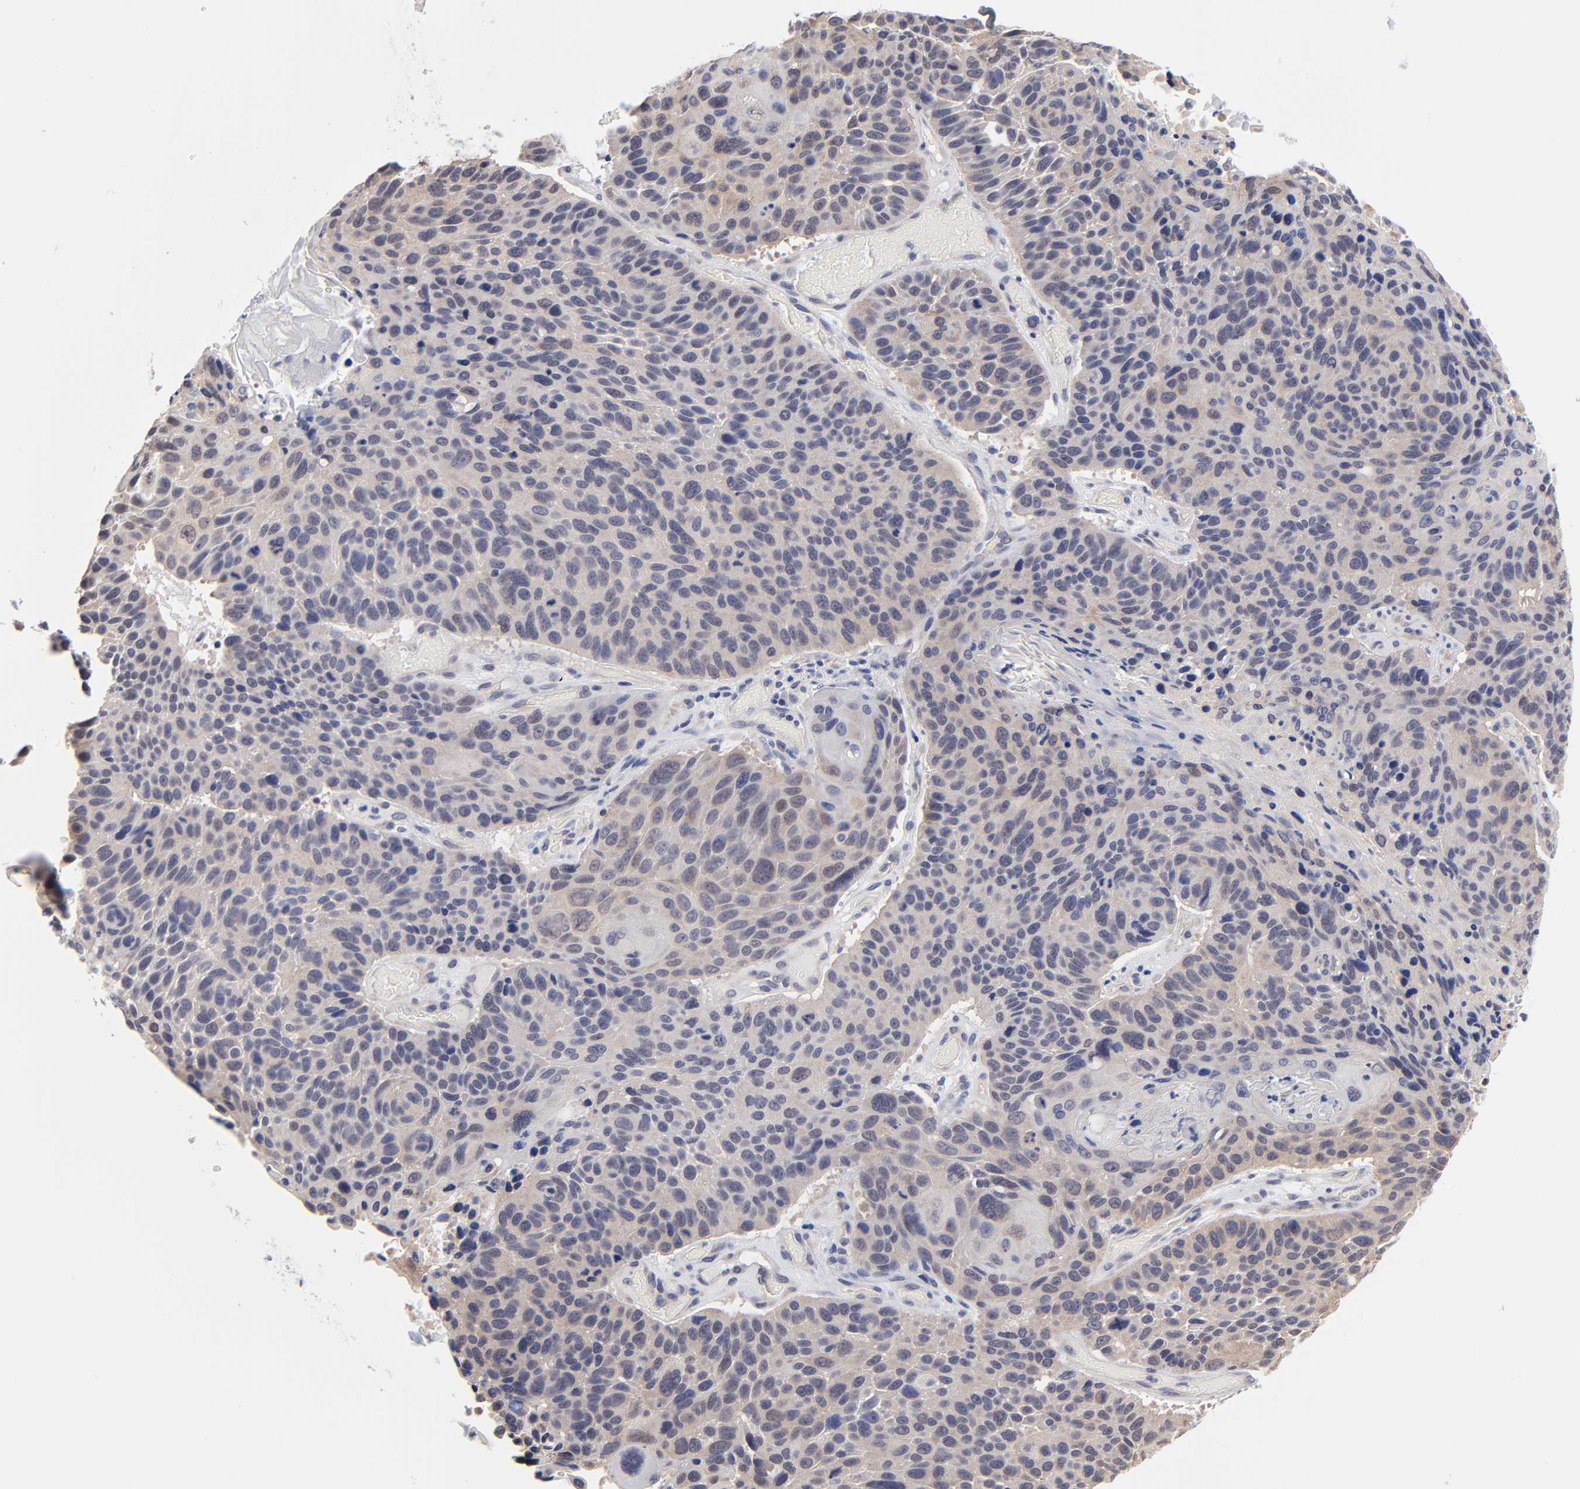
{"staining": {"intensity": "weak", "quantity": ">75%", "location": "cytoplasmic/membranous"}, "tissue": "lung cancer", "cell_type": "Tumor cells", "image_type": "cancer", "snomed": [{"axis": "morphology", "description": "Squamous cell carcinoma, NOS"}, {"axis": "topography", "description": "Lung"}], "caption": "Lung cancer (squamous cell carcinoma) stained with DAB immunohistochemistry exhibits low levels of weak cytoplasmic/membranous expression in approximately >75% of tumor cells. The protein of interest is stained brown, and the nuclei are stained in blue (DAB (3,3'-diaminobenzidine) IHC with brightfield microscopy, high magnification).", "gene": "FBXO8", "patient": {"sex": "male", "age": 68}}